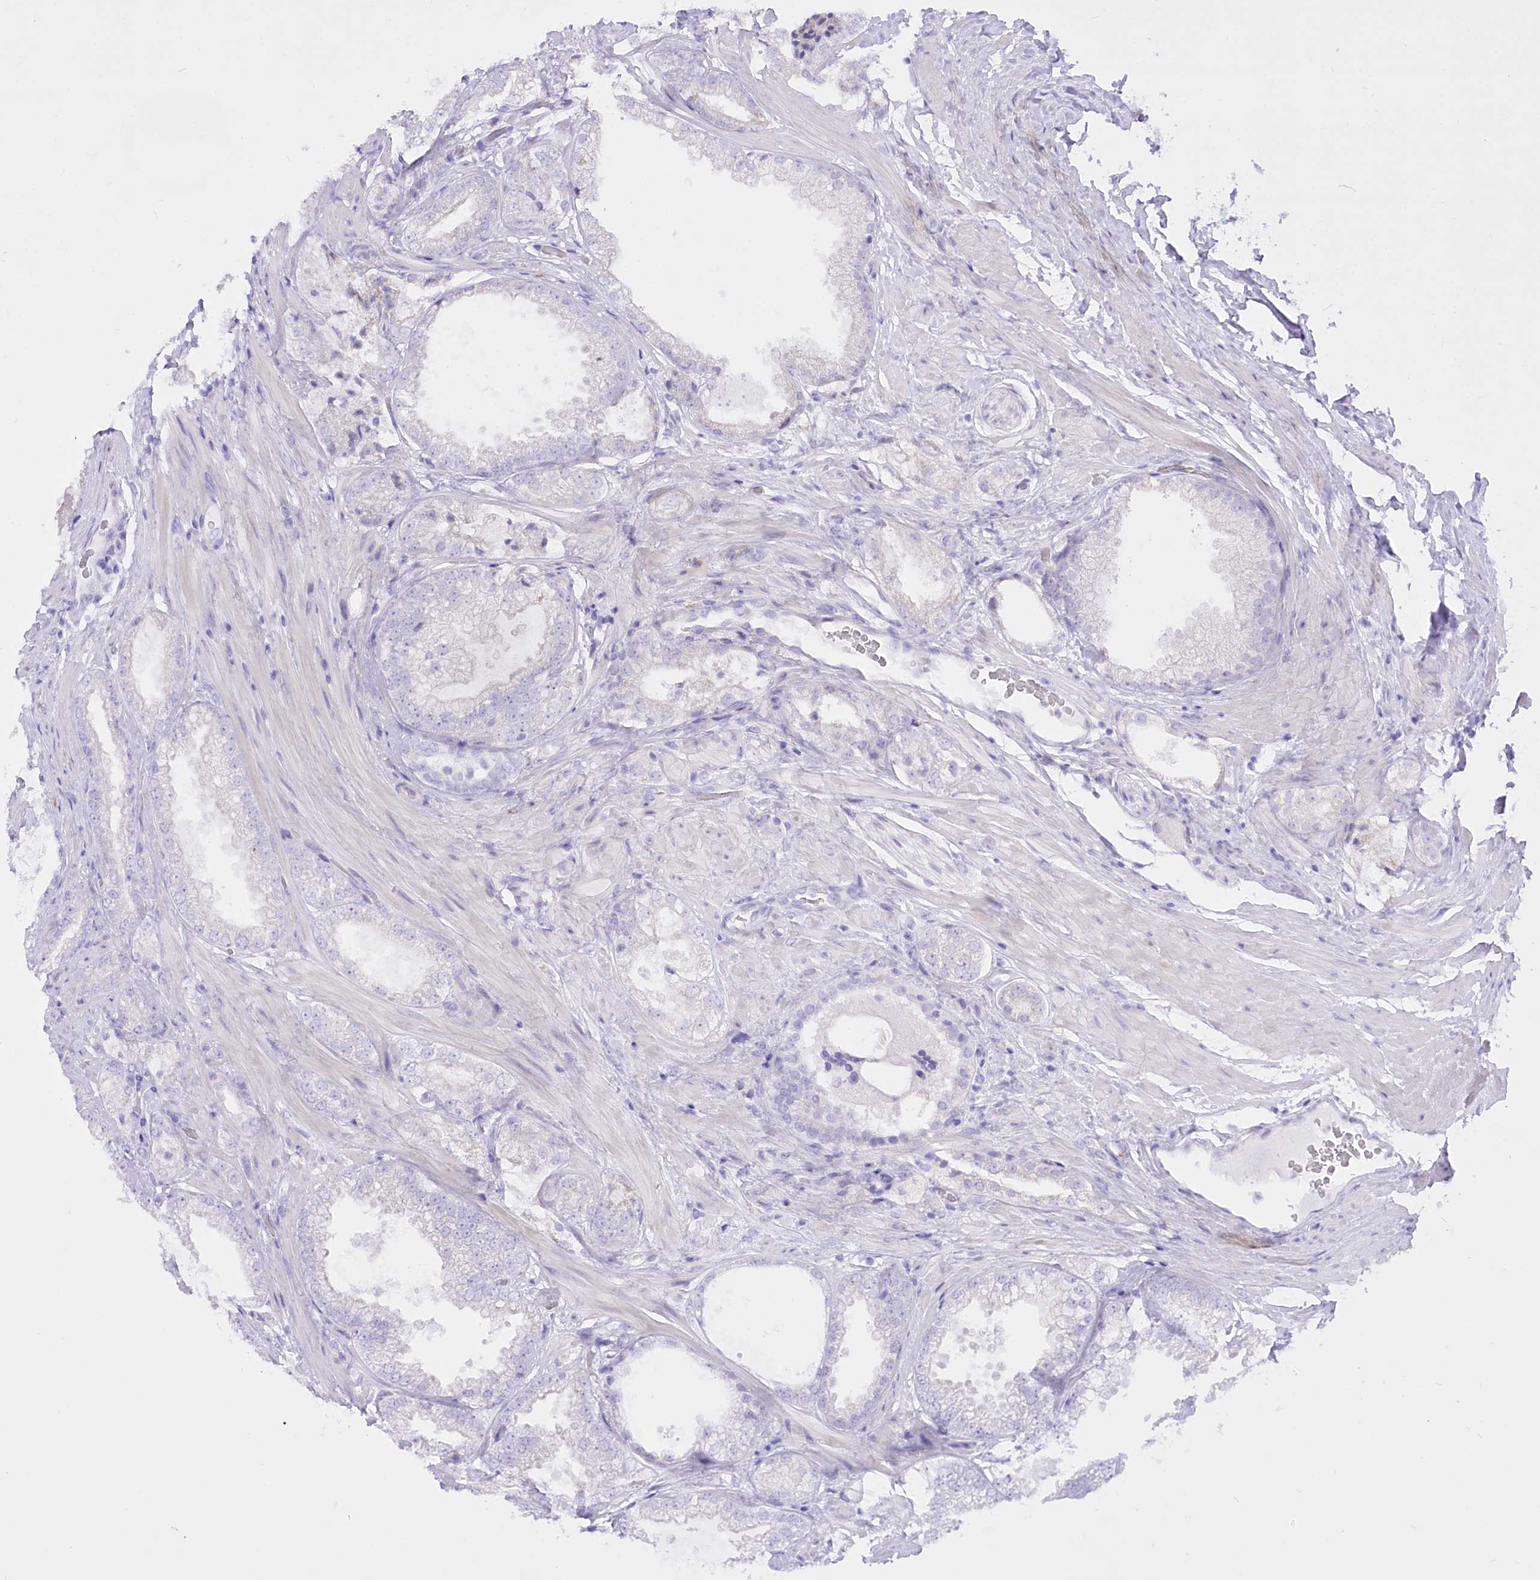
{"staining": {"intensity": "negative", "quantity": "none", "location": "none"}, "tissue": "prostate cancer", "cell_type": "Tumor cells", "image_type": "cancer", "snomed": [{"axis": "morphology", "description": "Adenocarcinoma, High grade"}, {"axis": "topography", "description": "Prostate"}], "caption": "This is an immunohistochemistry micrograph of prostate high-grade adenocarcinoma. There is no expression in tumor cells.", "gene": "BEND7", "patient": {"sex": "male", "age": 58}}